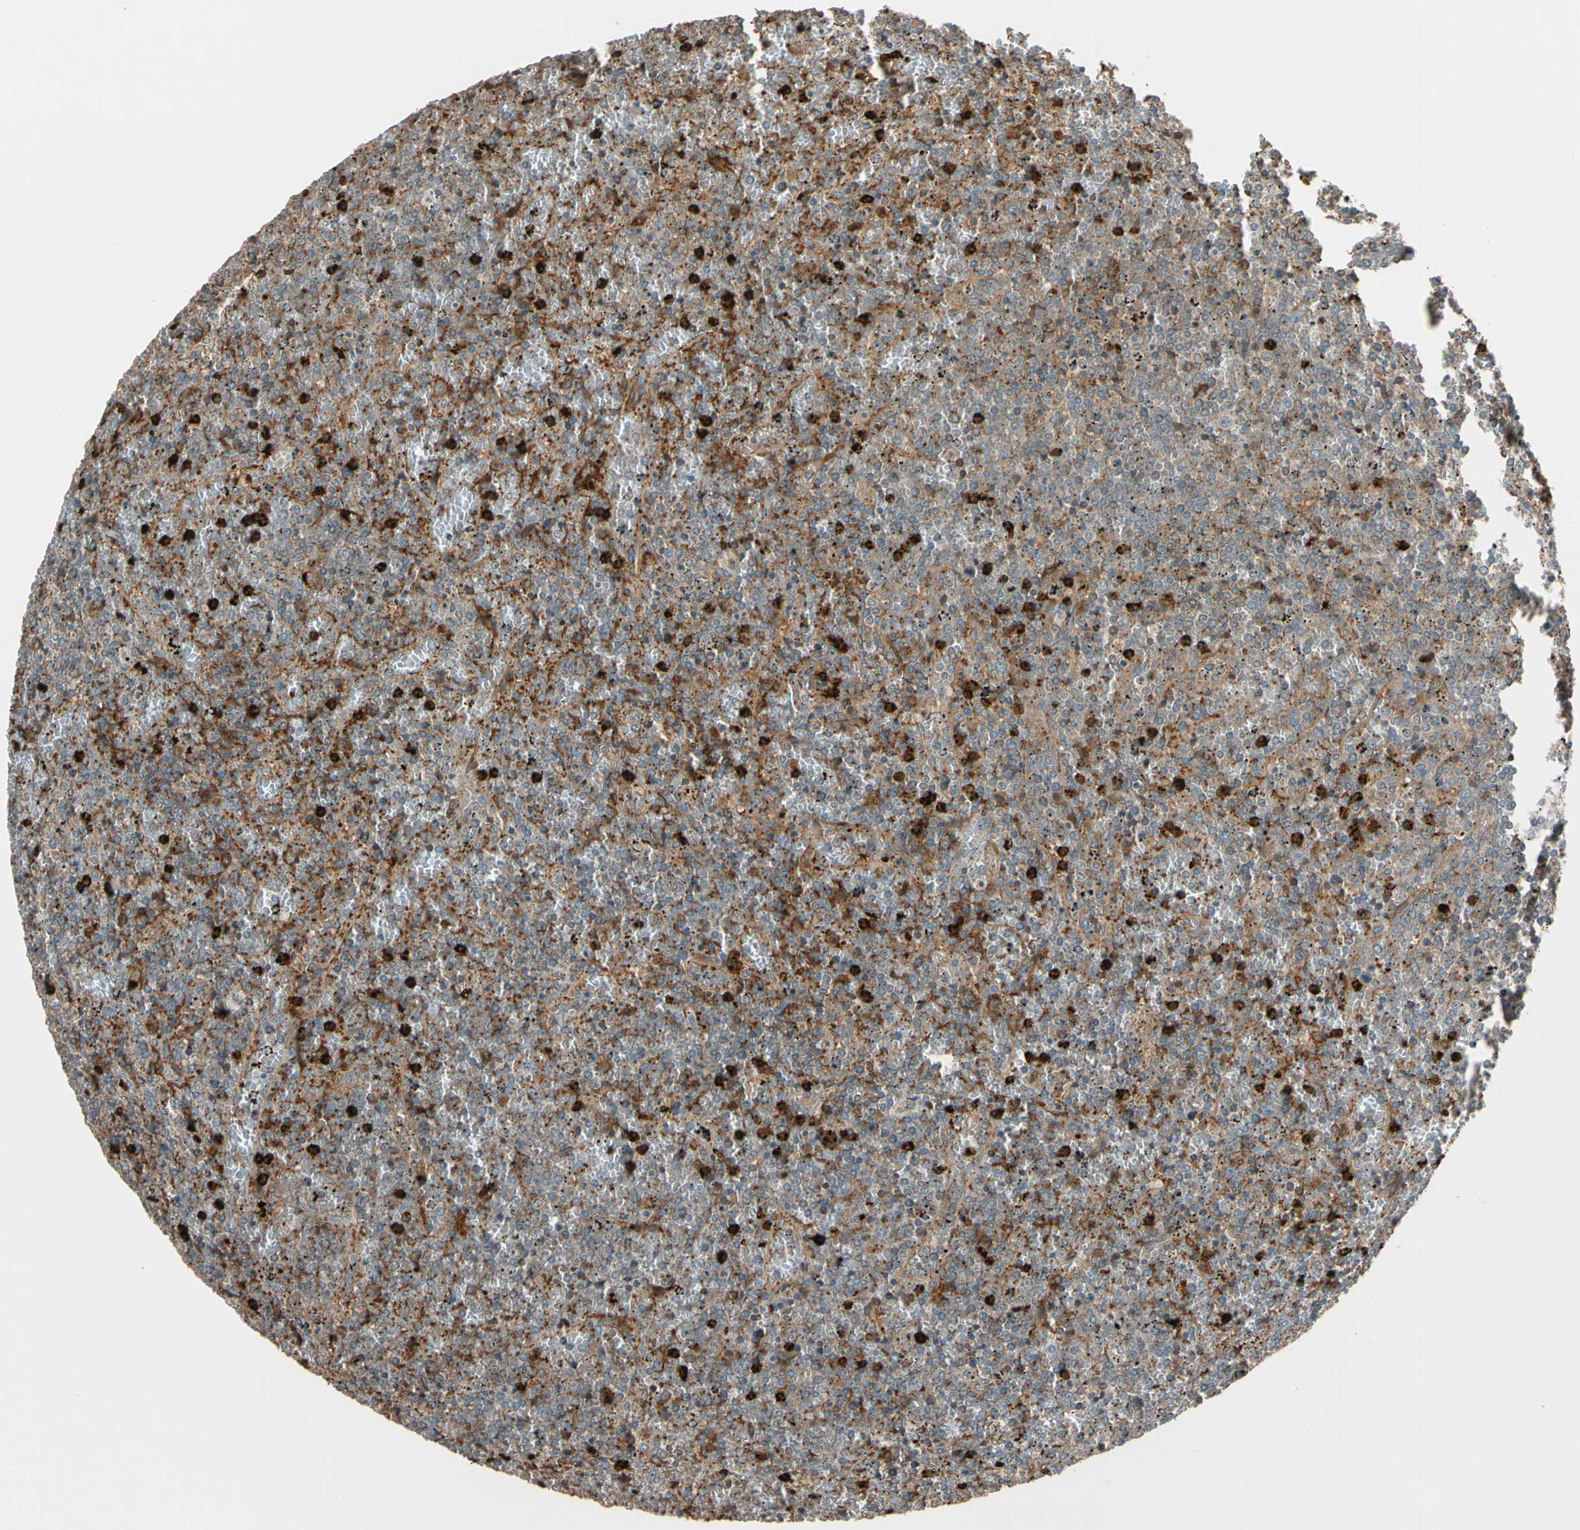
{"staining": {"intensity": "strong", "quantity": "25%-75%", "location": "cytoplasmic/membranous"}, "tissue": "lymphoma", "cell_type": "Tumor cells", "image_type": "cancer", "snomed": [{"axis": "morphology", "description": "Malignant lymphoma, non-Hodgkin's type, Low grade"}, {"axis": "topography", "description": "Spleen"}], "caption": "Brown immunohistochemical staining in low-grade malignant lymphoma, non-Hodgkin's type reveals strong cytoplasmic/membranous expression in about 25%-75% of tumor cells. Nuclei are stained in blue.", "gene": "STX11", "patient": {"sex": "female", "age": 77}}